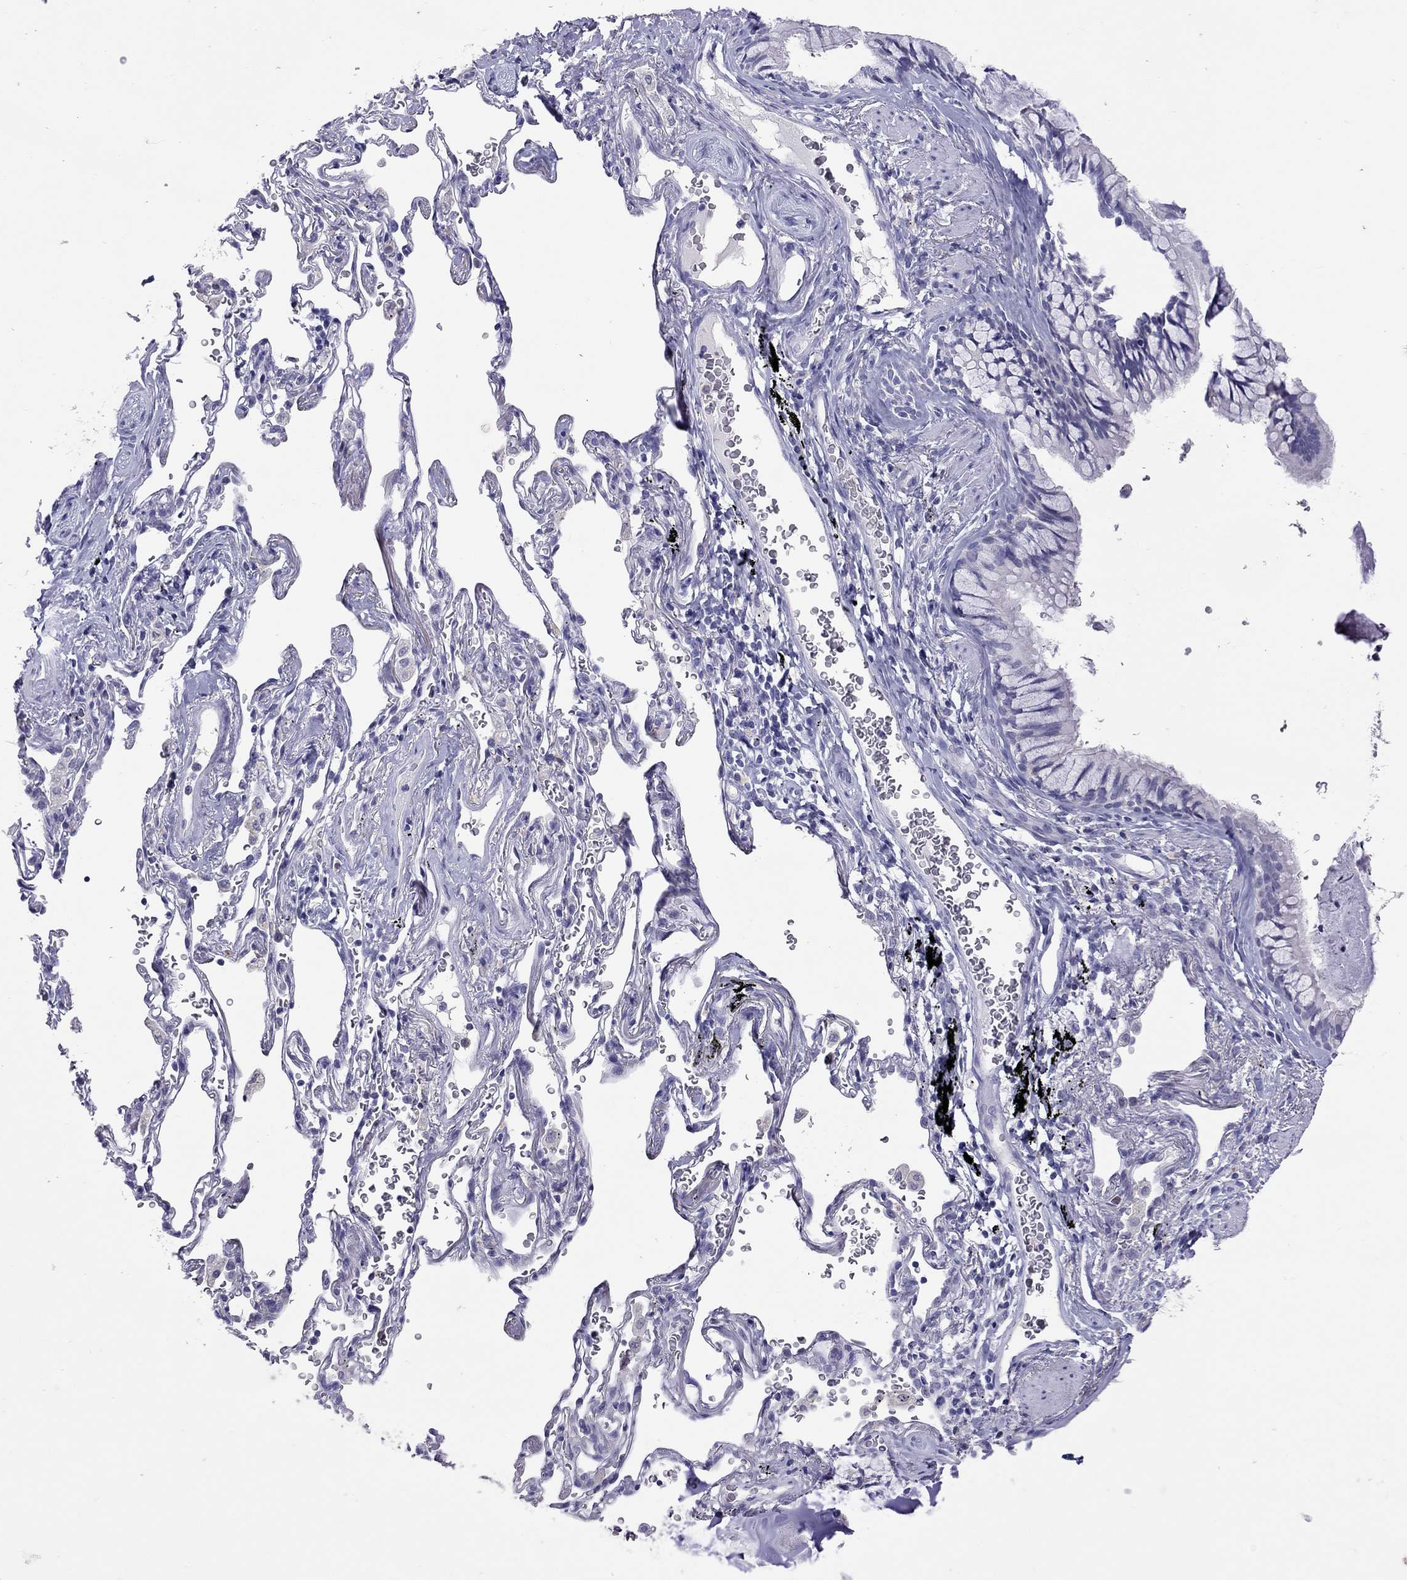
{"staining": {"intensity": "negative", "quantity": "none", "location": "none"}, "tissue": "adipose tissue", "cell_type": "Adipocytes", "image_type": "normal", "snomed": [{"axis": "morphology", "description": "Normal tissue, NOS"}, {"axis": "morphology", "description": "Adenocarcinoma, NOS"}, {"axis": "topography", "description": "Cartilage tissue"}, {"axis": "topography", "description": "Lung"}], "caption": "High magnification brightfield microscopy of benign adipose tissue stained with DAB (brown) and counterstained with hematoxylin (blue): adipocytes show no significant expression. (IHC, brightfield microscopy, high magnification).", "gene": "SLAMF1", "patient": {"sex": "male", "age": 59}}